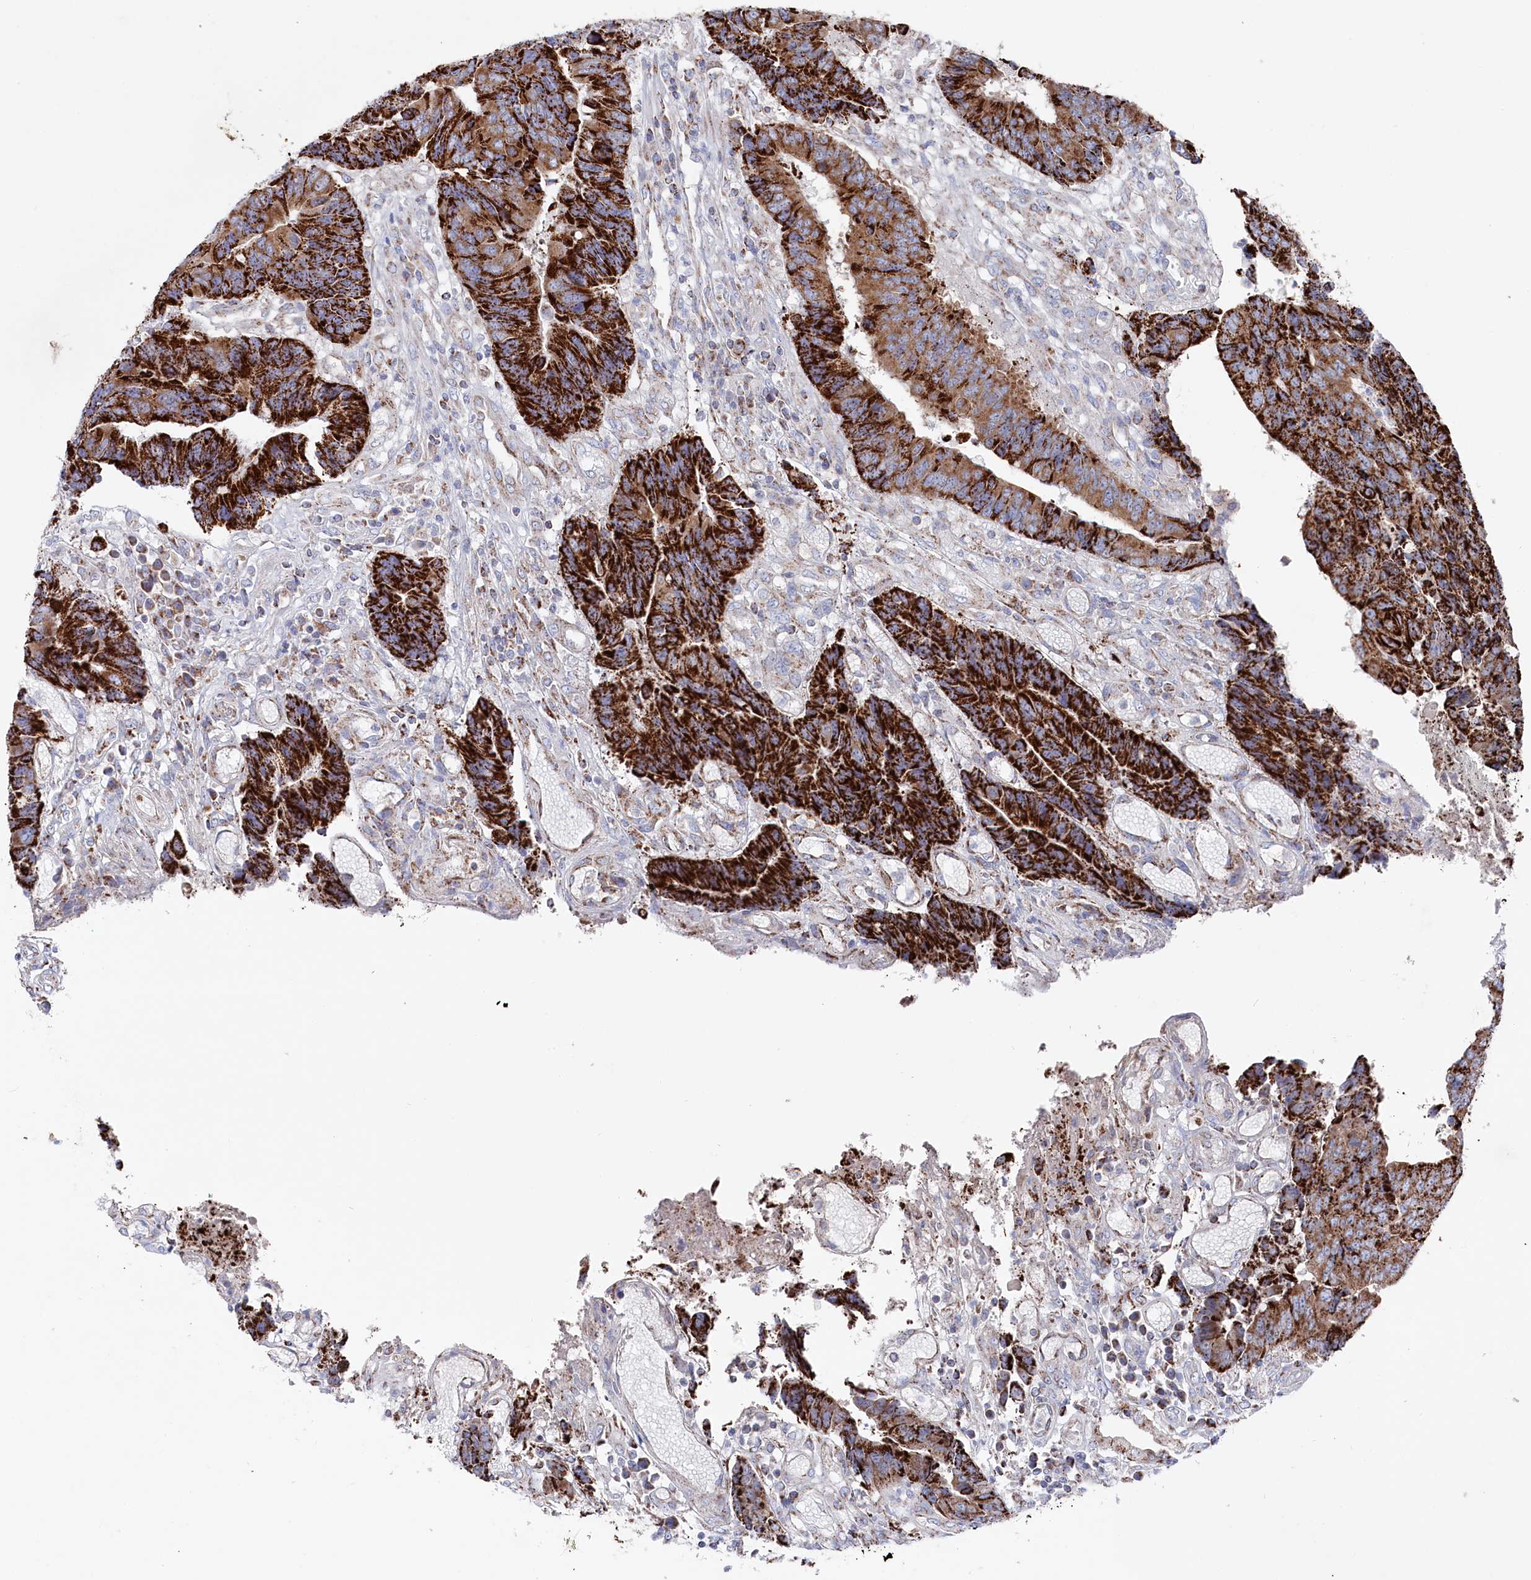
{"staining": {"intensity": "strong", "quantity": ">75%", "location": "cytoplasmic/membranous"}, "tissue": "colorectal cancer", "cell_type": "Tumor cells", "image_type": "cancer", "snomed": [{"axis": "morphology", "description": "Adenocarcinoma, NOS"}, {"axis": "topography", "description": "Rectum"}], "caption": "The micrograph exhibits immunohistochemical staining of colorectal cancer. There is strong cytoplasmic/membranous expression is appreciated in about >75% of tumor cells.", "gene": "GLS2", "patient": {"sex": "male", "age": 84}}